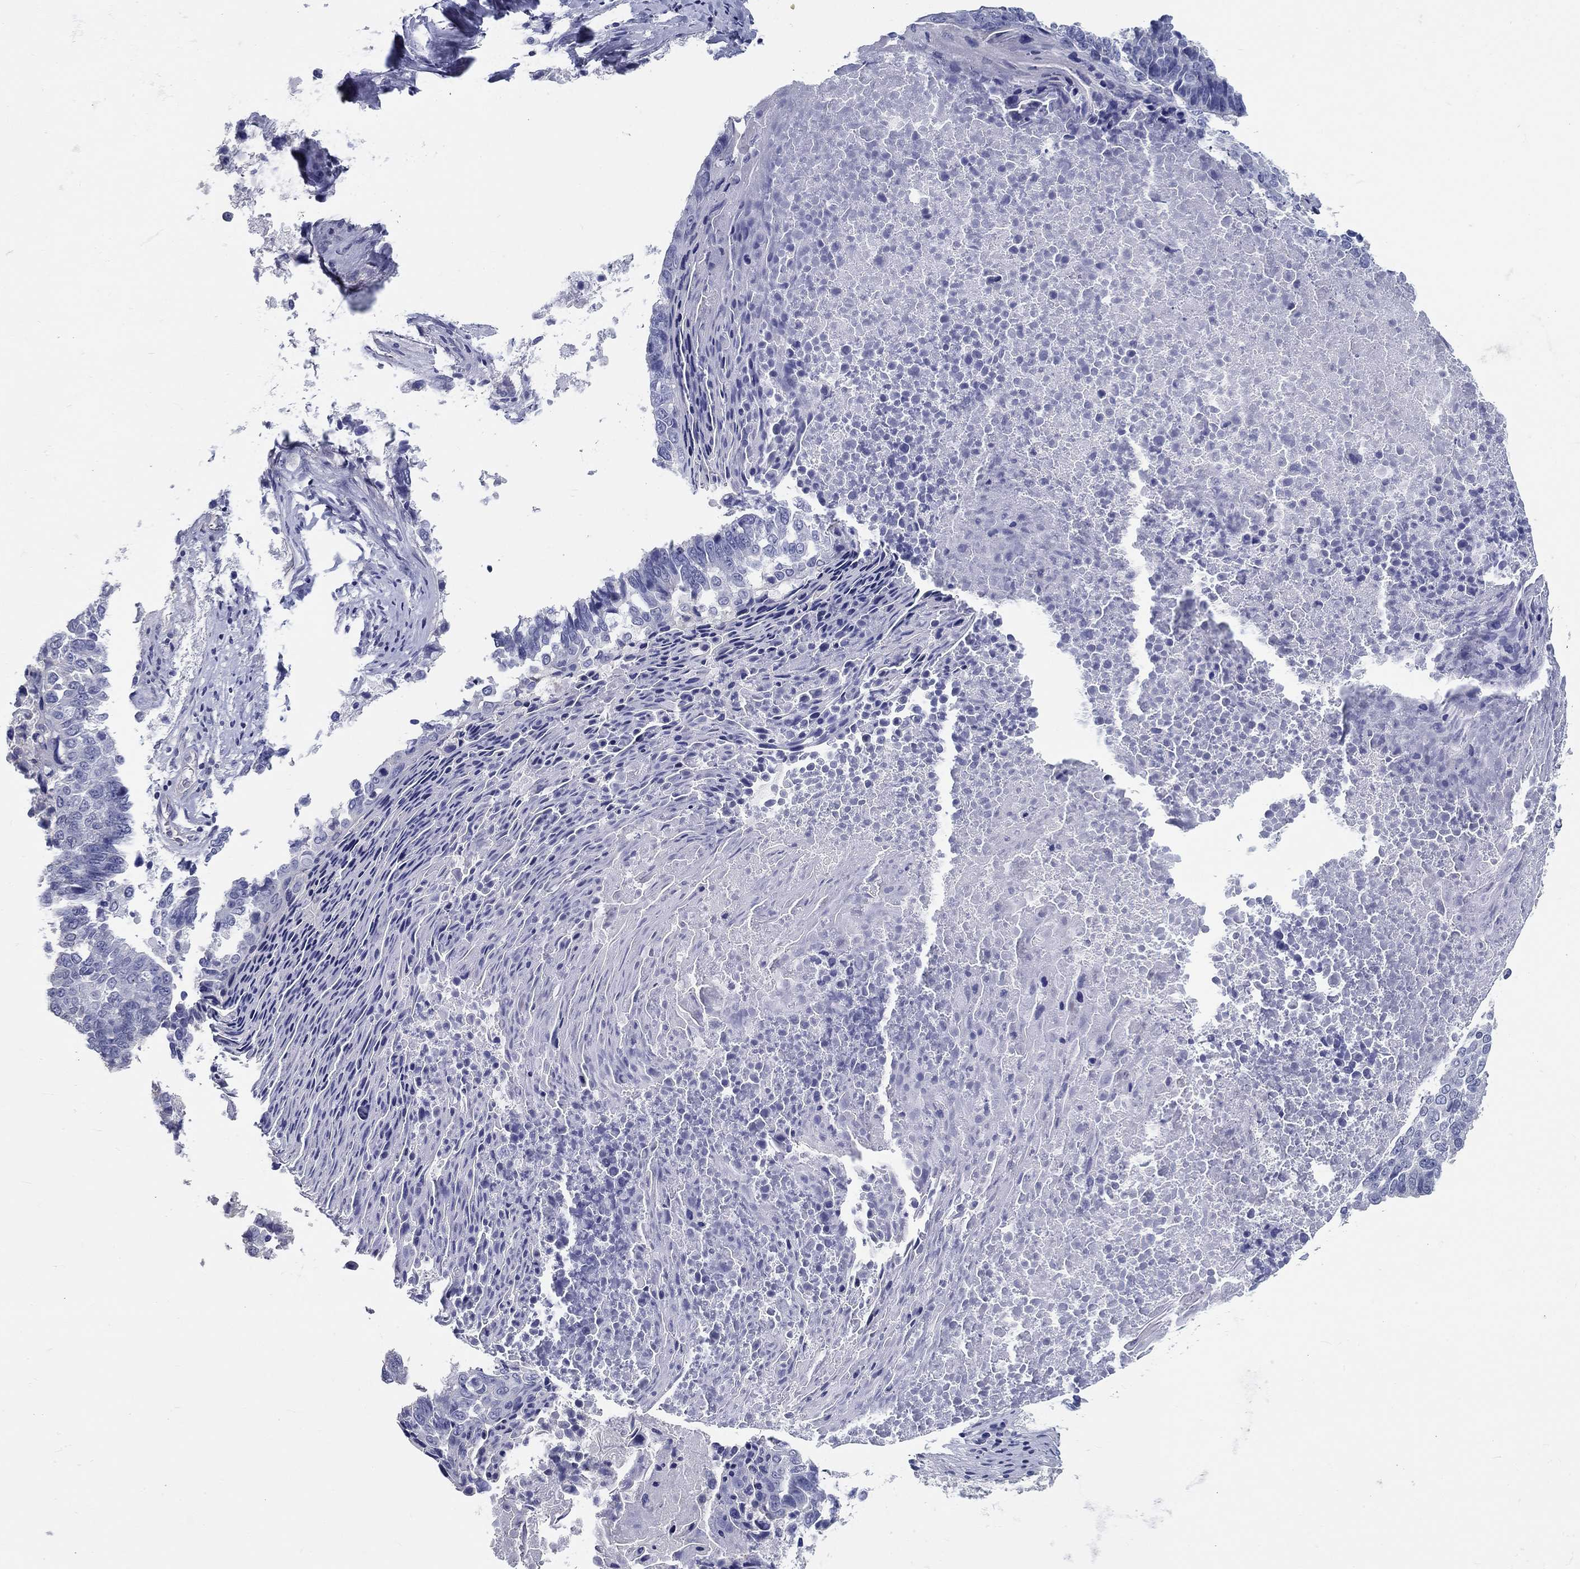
{"staining": {"intensity": "negative", "quantity": "none", "location": "none"}, "tissue": "lung cancer", "cell_type": "Tumor cells", "image_type": "cancer", "snomed": [{"axis": "morphology", "description": "Squamous cell carcinoma, NOS"}, {"axis": "topography", "description": "Lung"}], "caption": "A high-resolution photomicrograph shows immunohistochemistry (IHC) staining of lung cancer, which demonstrates no significant expression in tumor cells.", "gene": "CRYGD", "patient": {"sex": "male", "age": 73}}